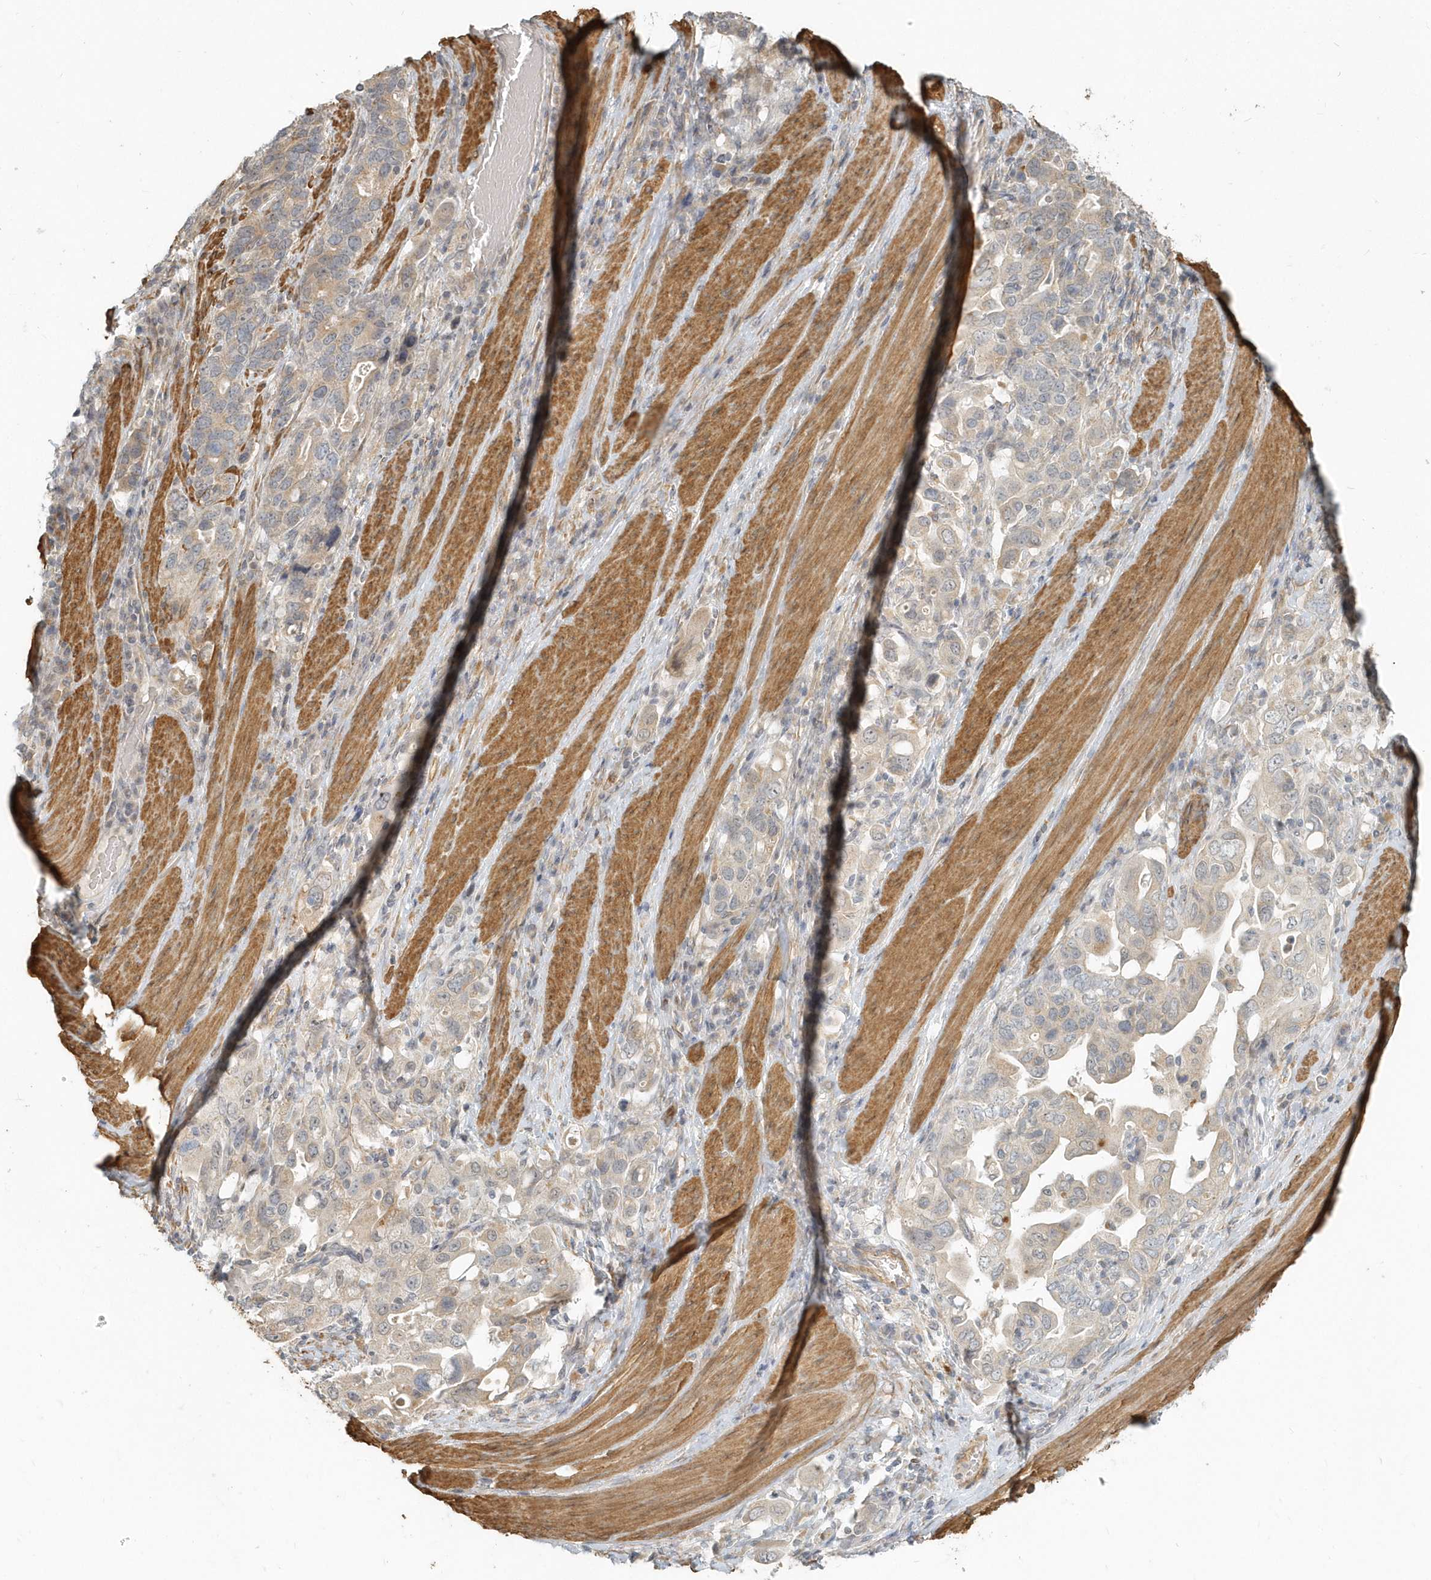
{"staining": {"intensity": "weak", "quantity": "<25%", "location": "cytoplasmic/membranous"}, "tissue": "stomach cancer", "cell_type": "Tumor cells", "image_type": "cancer", "snomed": [{"axis": "morphology", "description": "Adenocarcinoma, NOS"}, {"axis": "topography", "description": "Stomach, upper"}], "caption": "DAB immunohistochemical staining of human stomach adenocarcinoma displays no significant expression in tumor cells.", "gene": "NAPB", "patient": {"sex": "male", "age": 62}}